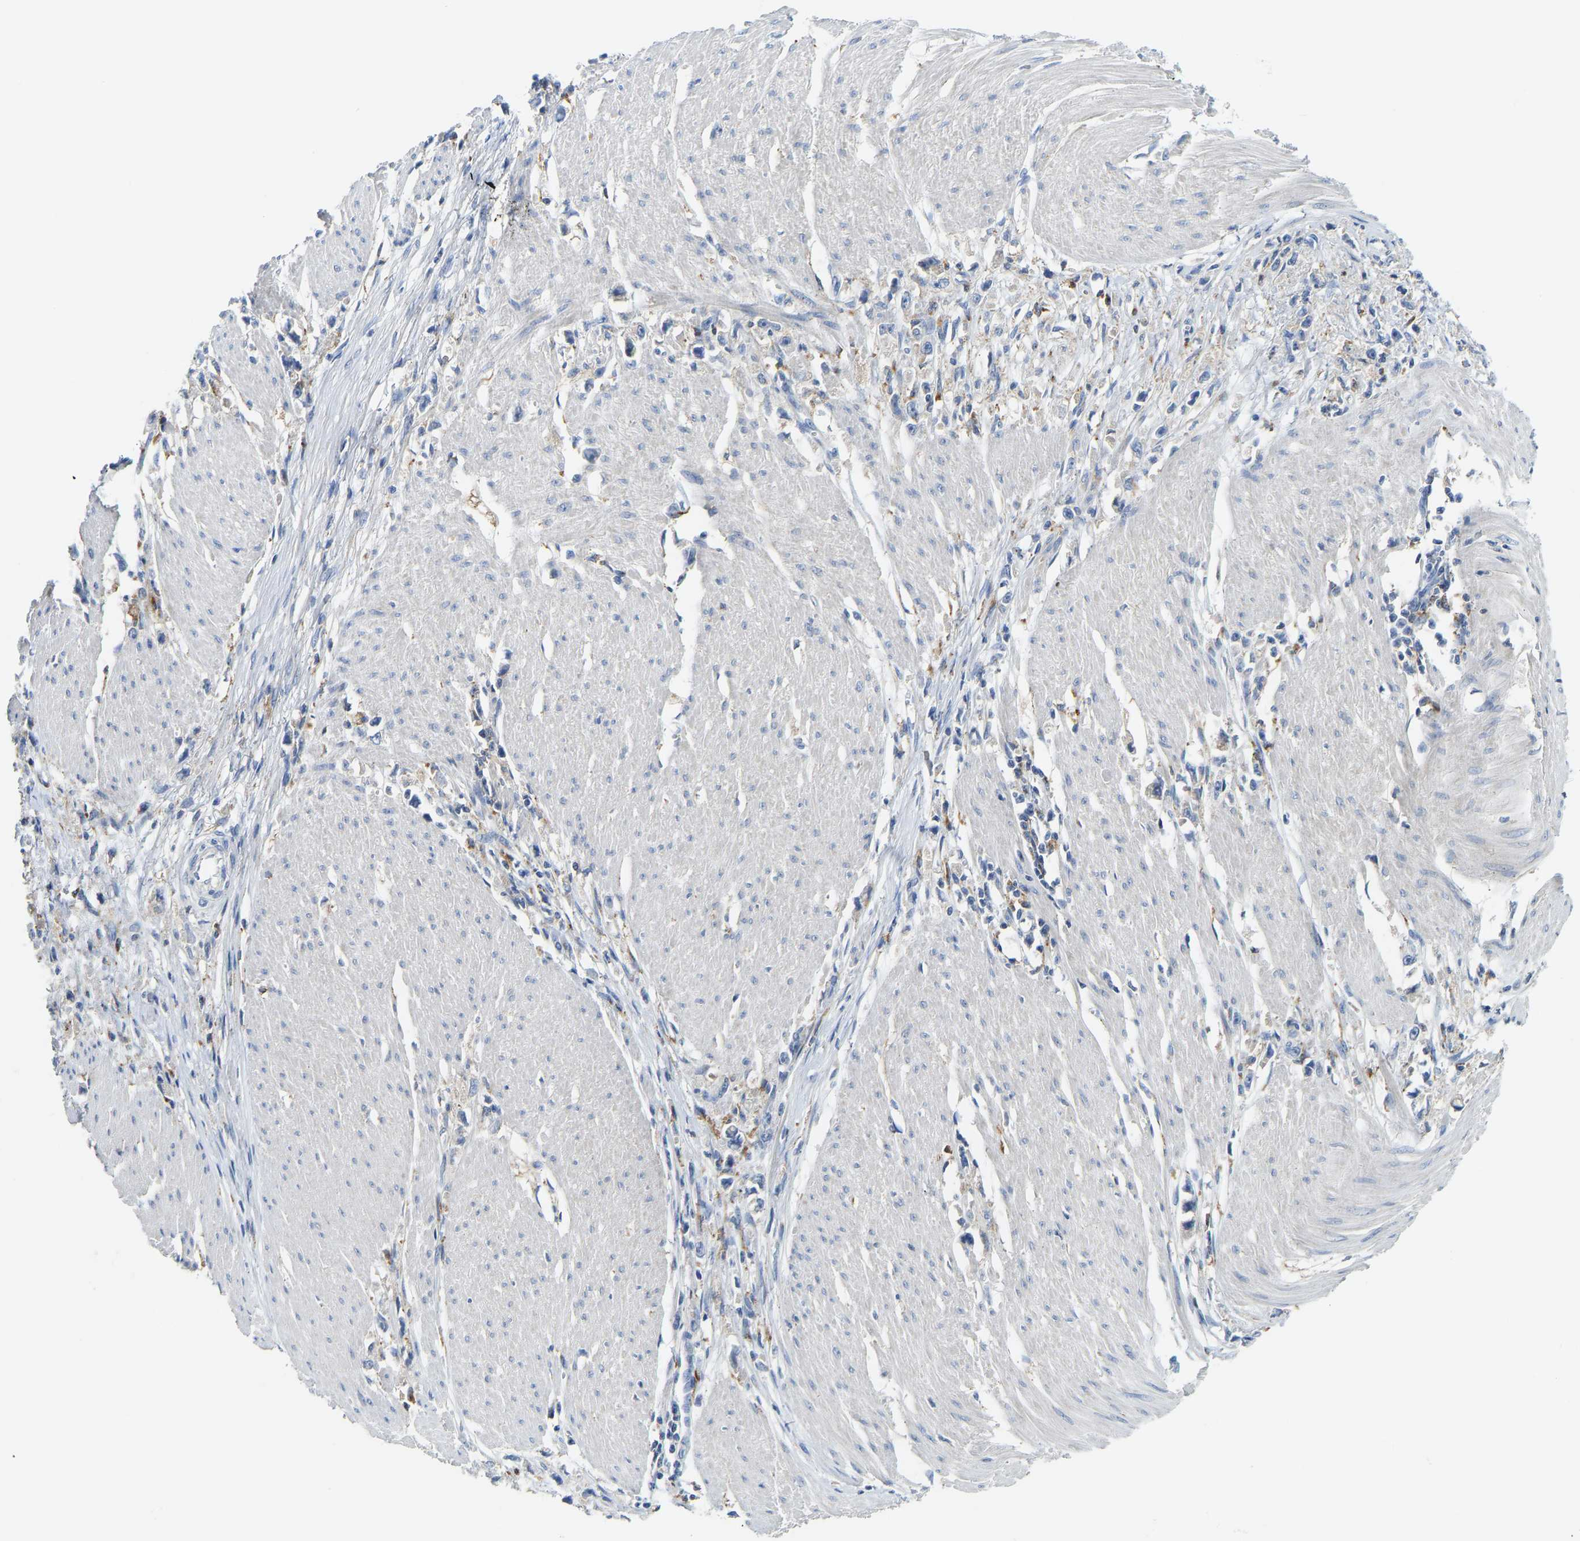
{"staining": {"intensity": "negative", "quantity": "none", "location": "none"}, "tissue": "stomach cancer", "cell_type": "Tumor cells", "image_type": "cancer", "snomed": [{"axis": "morphology", "description": "Adenocarcinoma, NOS"}, {"axis": "topography", "description": "Stomach"}], "caption": "Human stomach adenocarcinoma stained for a protein using immunohistochemistry (IHC) exhibits no expression in tumor cells.", "gene": "ATP6V1E1", "patient": {"sex": "female", "age": 59}}